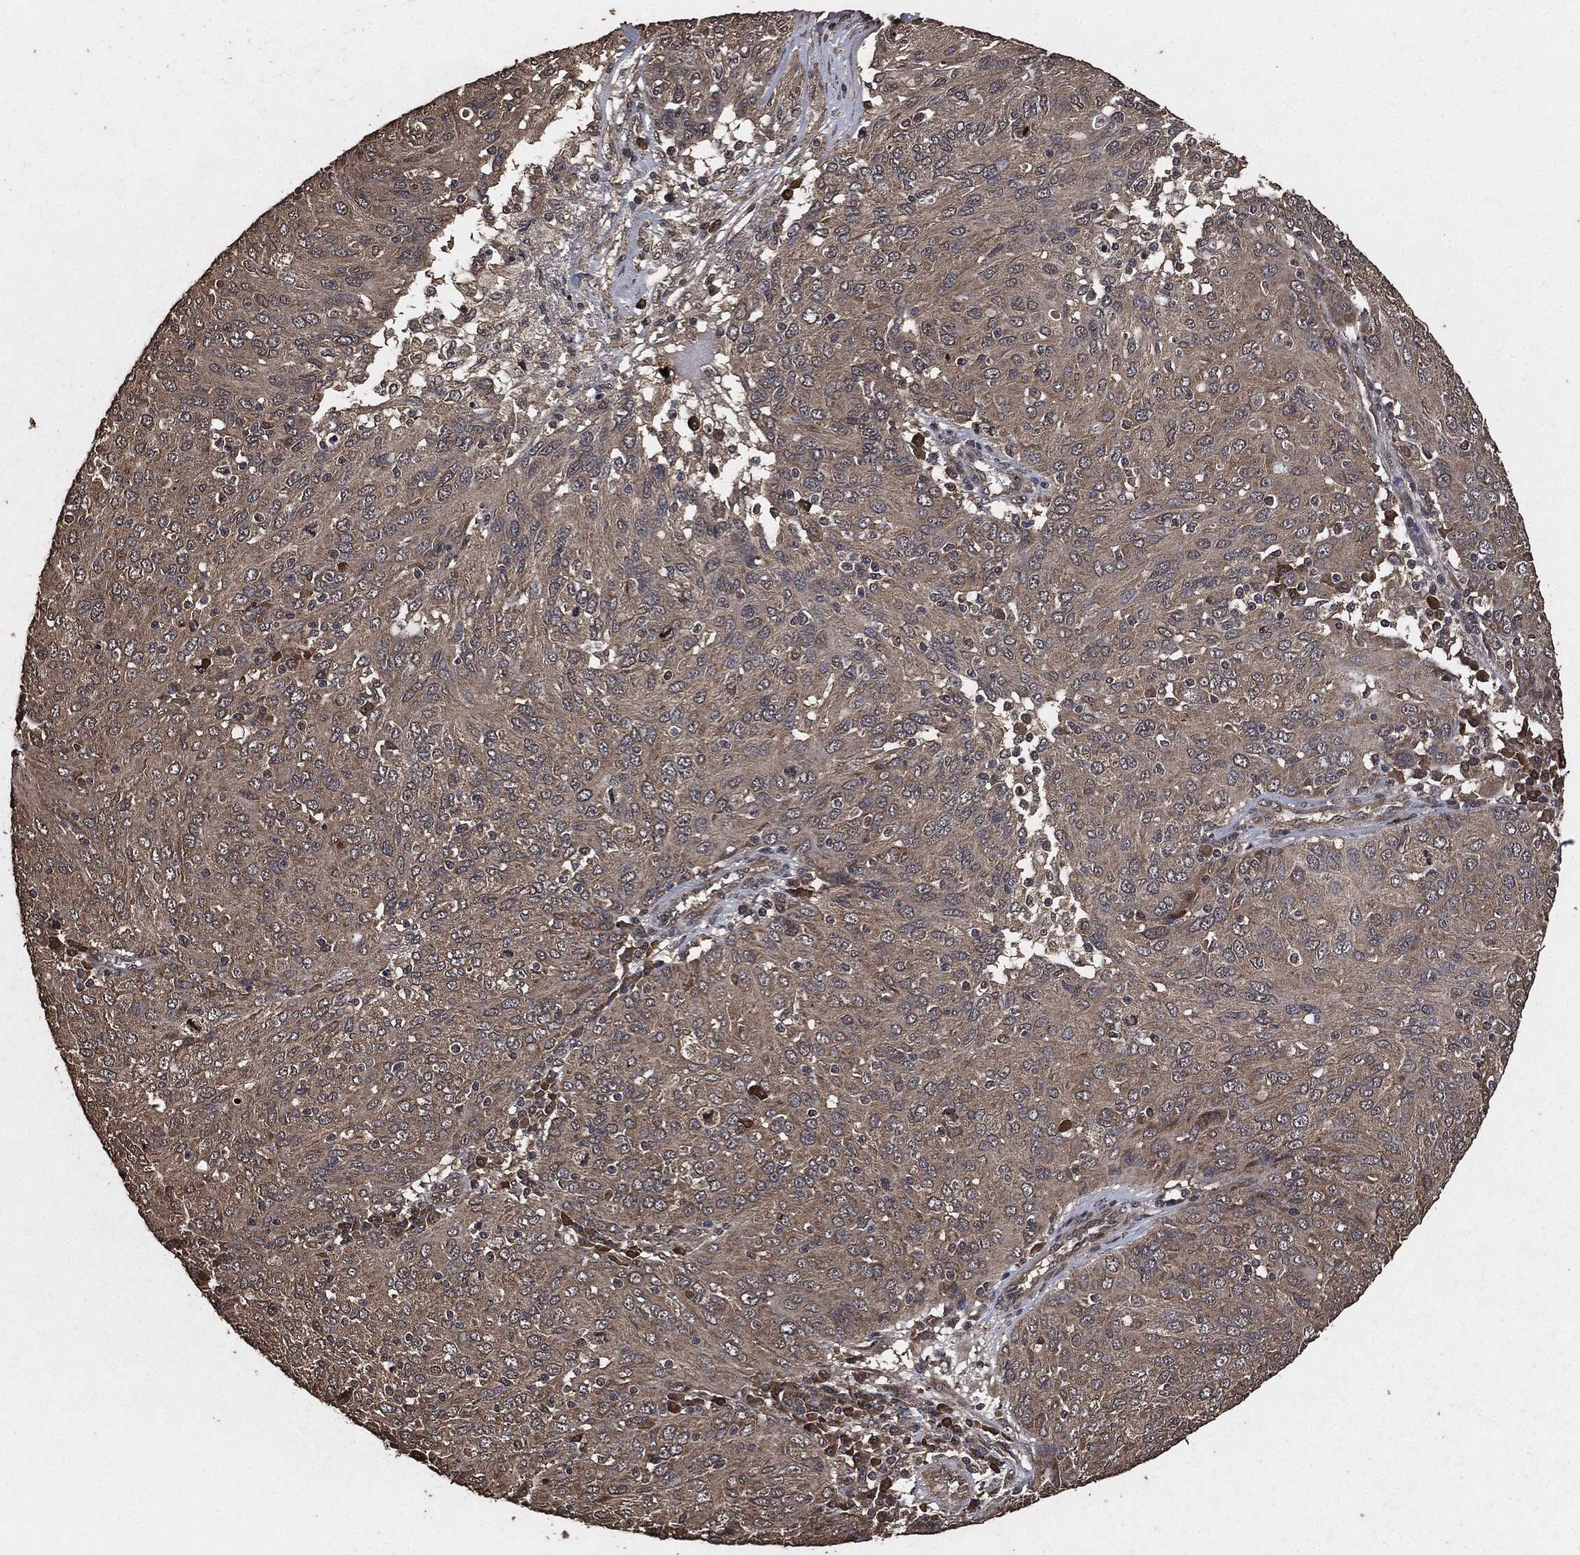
{"staining": {"intensity": "weak", "quantity": "25%-75%", "location": "cytoplasmic/membranous"}, "tissue": "ovarian cancer", "cell_type": "Tumor cells", "image_type": "cancer", "snomed": [{"axis": "morphology", "description": "Carcinoma, endometroid"}, {"axis": "topography", "description": "Ovary"}], "caption": "This is an image of immunohistochemistry (IHC) staining of endometroid carcinoma (ovarian), which shows weak staining in the cytoplasmic/membranous of tumor cells.", "gene": "AKT1S1", "patient": {"sex": "female", "age": 50}}